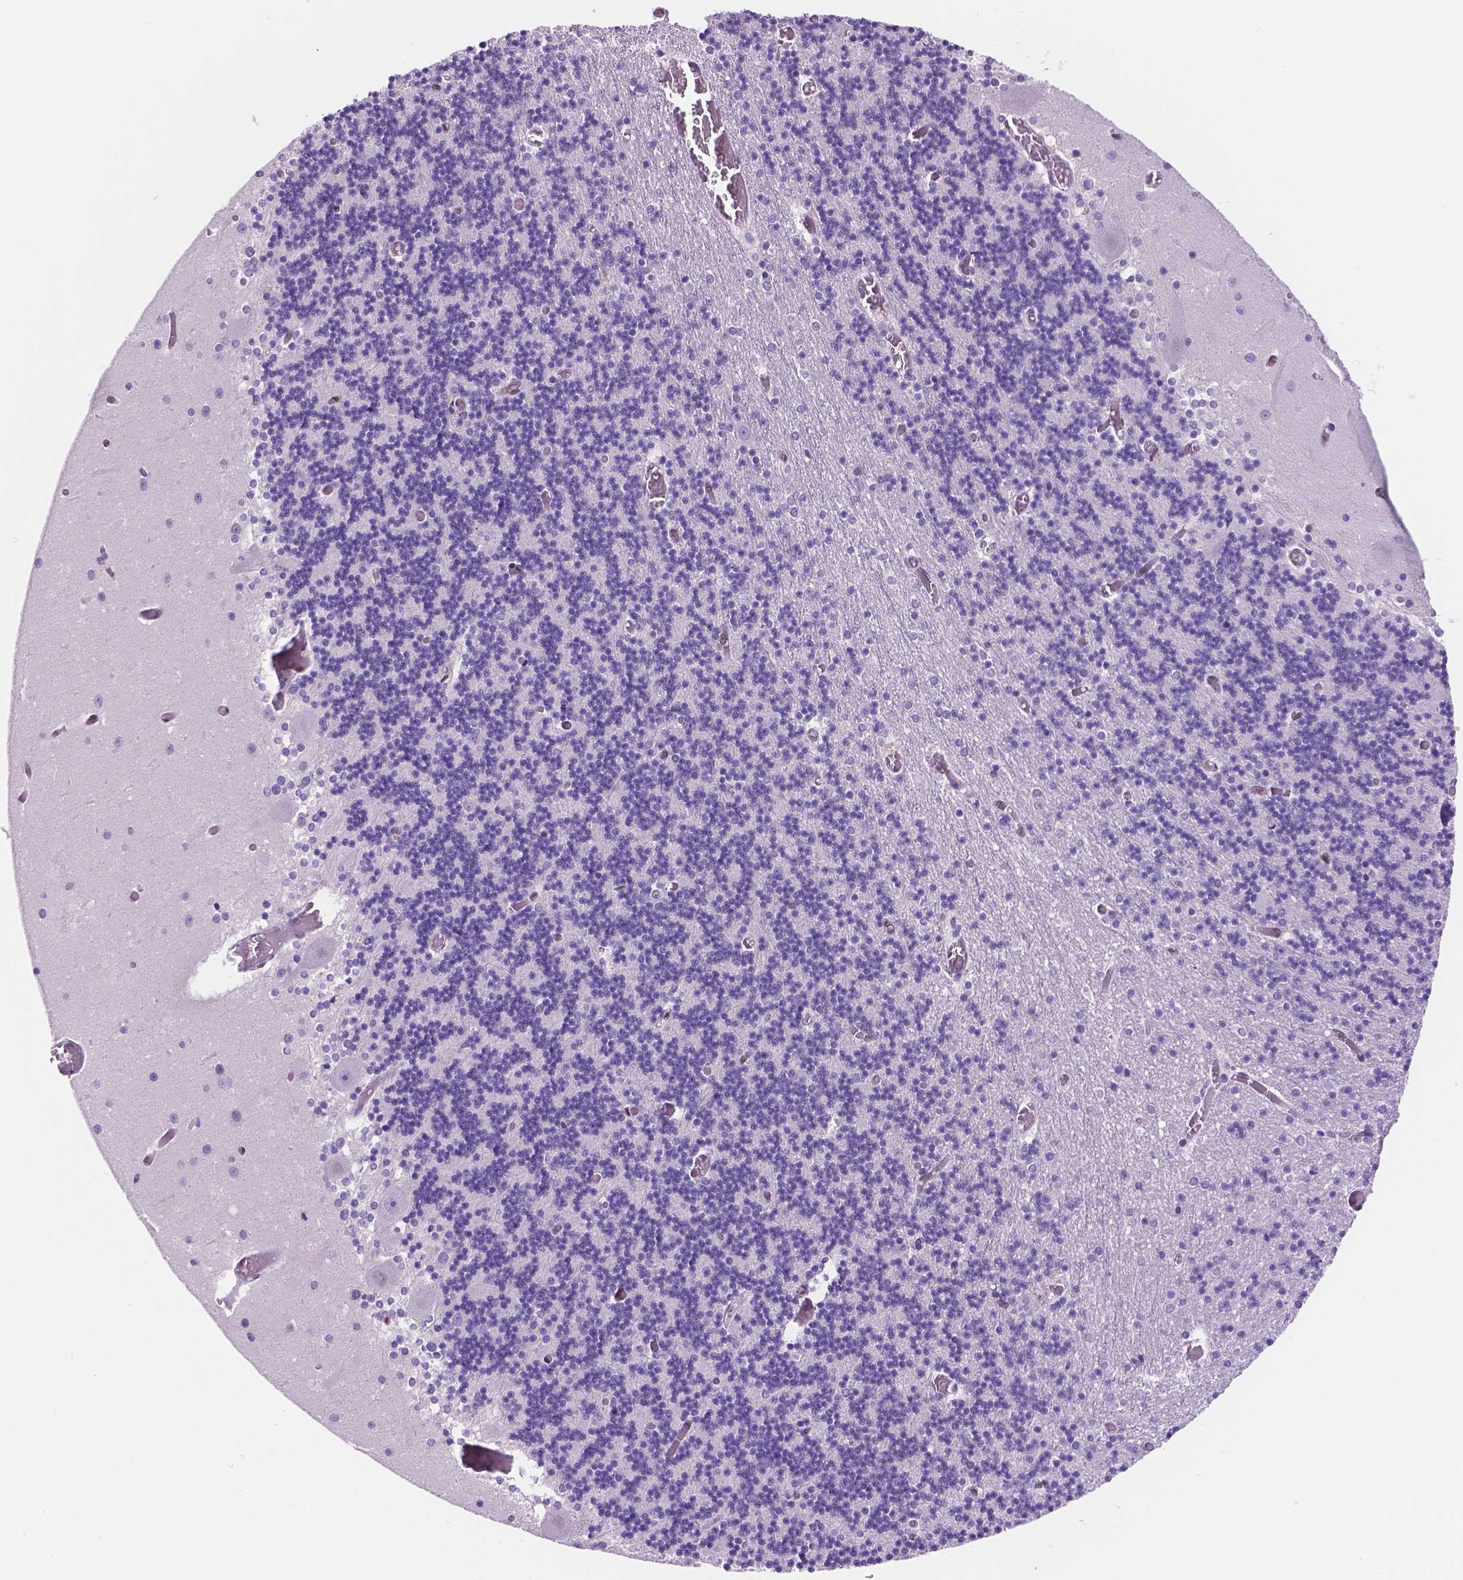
{"staining": {"intensity": "negative", "quantity": "none", "location": "none"}, "tissue": "cerebellum", "cell_type": "Cells in granular layer", "image_type": "normal", "snomed": [{"axis": "morphology", "description": "Normal tissue, NOS"}, {"axis": "topography", "description": "Cerebellum"}], "caption": "Immunohistochemistry (IHC) image of normal cerebellum: cerebellum stained with DAB exhibits no significant protein staining in cells in granular layer.", "gene": "TMEM210", "patient": {"sex": "female", "age": 28}}